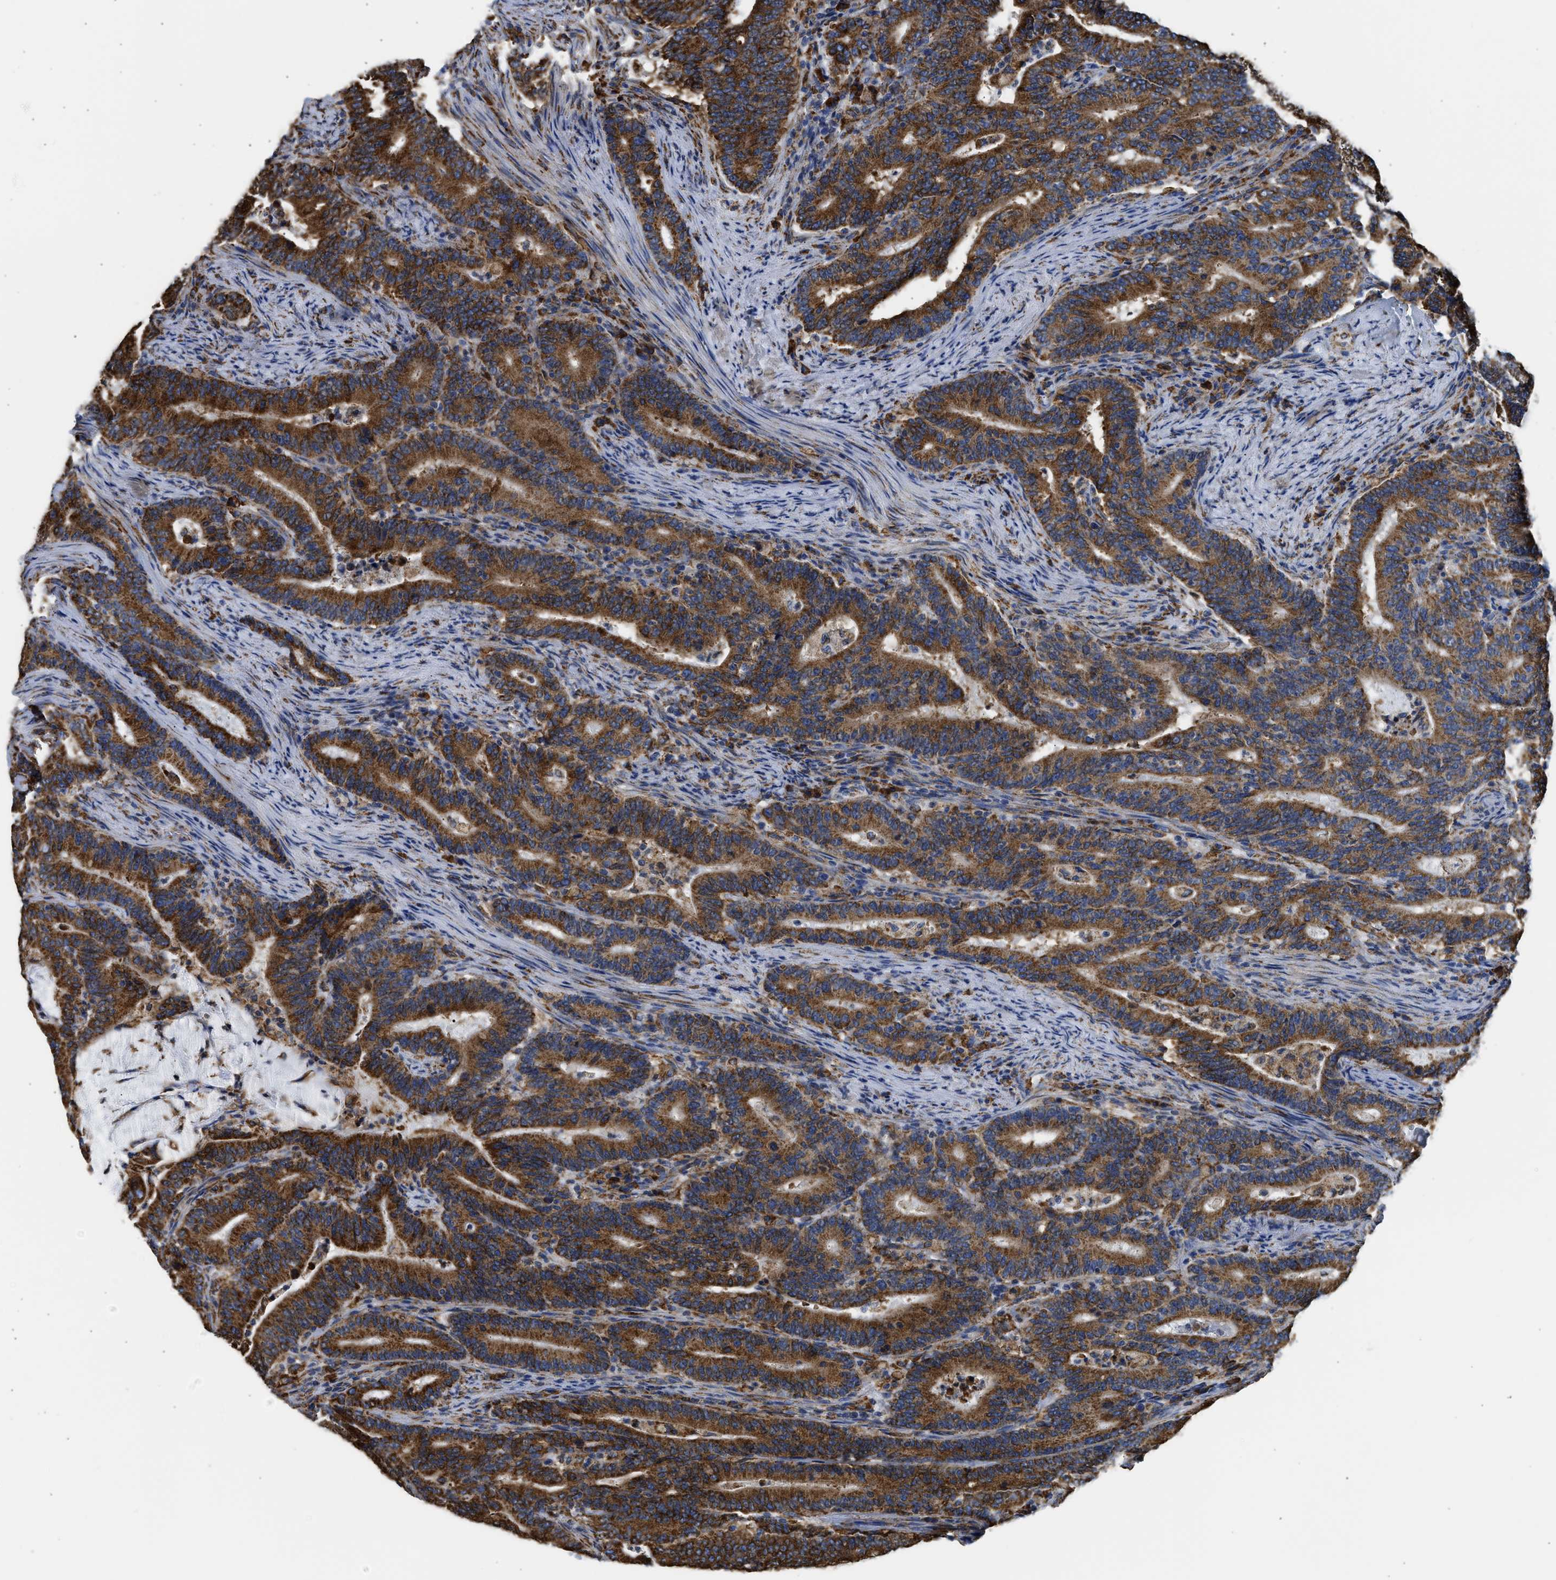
{"staining": {"intensity": "strong", "quantity": ">75%", "location": "cytoplasmic/membranous"}, "tissue": "colorectal cancer", "cell_type": "Tumor cells", "image_type": "cancer", "snomed": [{"axis": "morphology", "description": "Adenocarcinoma, NOS"}, {"axis": "topography", "description": "Colon"}], "caption": "Immunohistochemical staining of human colorectal adenocarcinoma exhibits high levels of strong cytoplasmic/membranous positivity in about >75% of tumor cells.", "gene": "CYCS", "patient": {"sex": "female", "age": 66}}